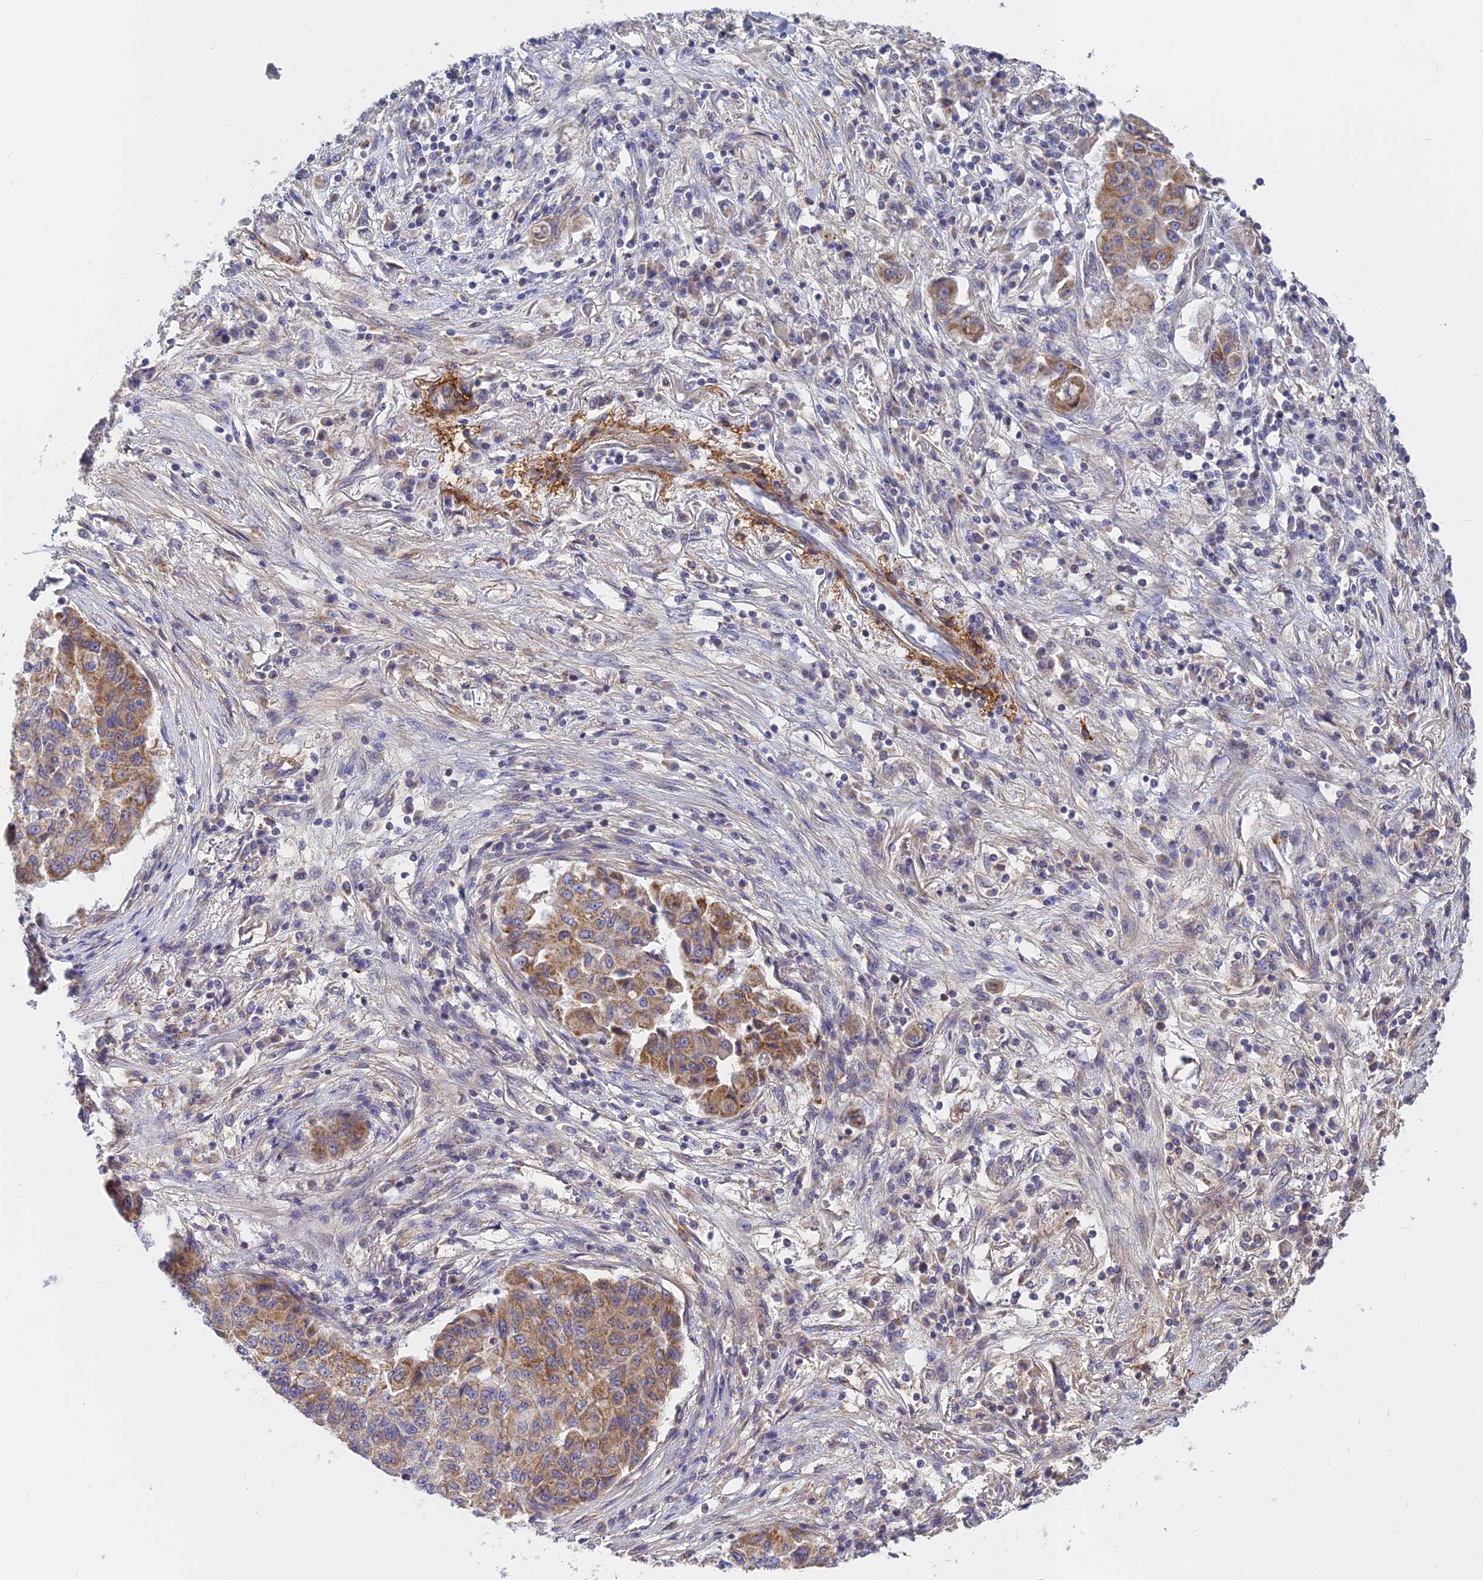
{"staining": {"intensity": "moderate", "quantity": ">75%", "location": "cytoplasmic/membranous"}, "tissue": "lung cancer", "cell_type": "Tumor cells", "image_type": "cancer", "snomed": [{"axis": "morphology", "description": "Squamous cell carcinoma, NOS"}, {"axis": "topography", "description": "Lung"}], "caption": "Protein expression analysis of lung squamous cell carcinoma reveals moderate cytoplasmic/membranous positivity in approximately >75% of tumor cells.", "gene": "MRPL15", "patient": {"sex": "male", "age": 74}}